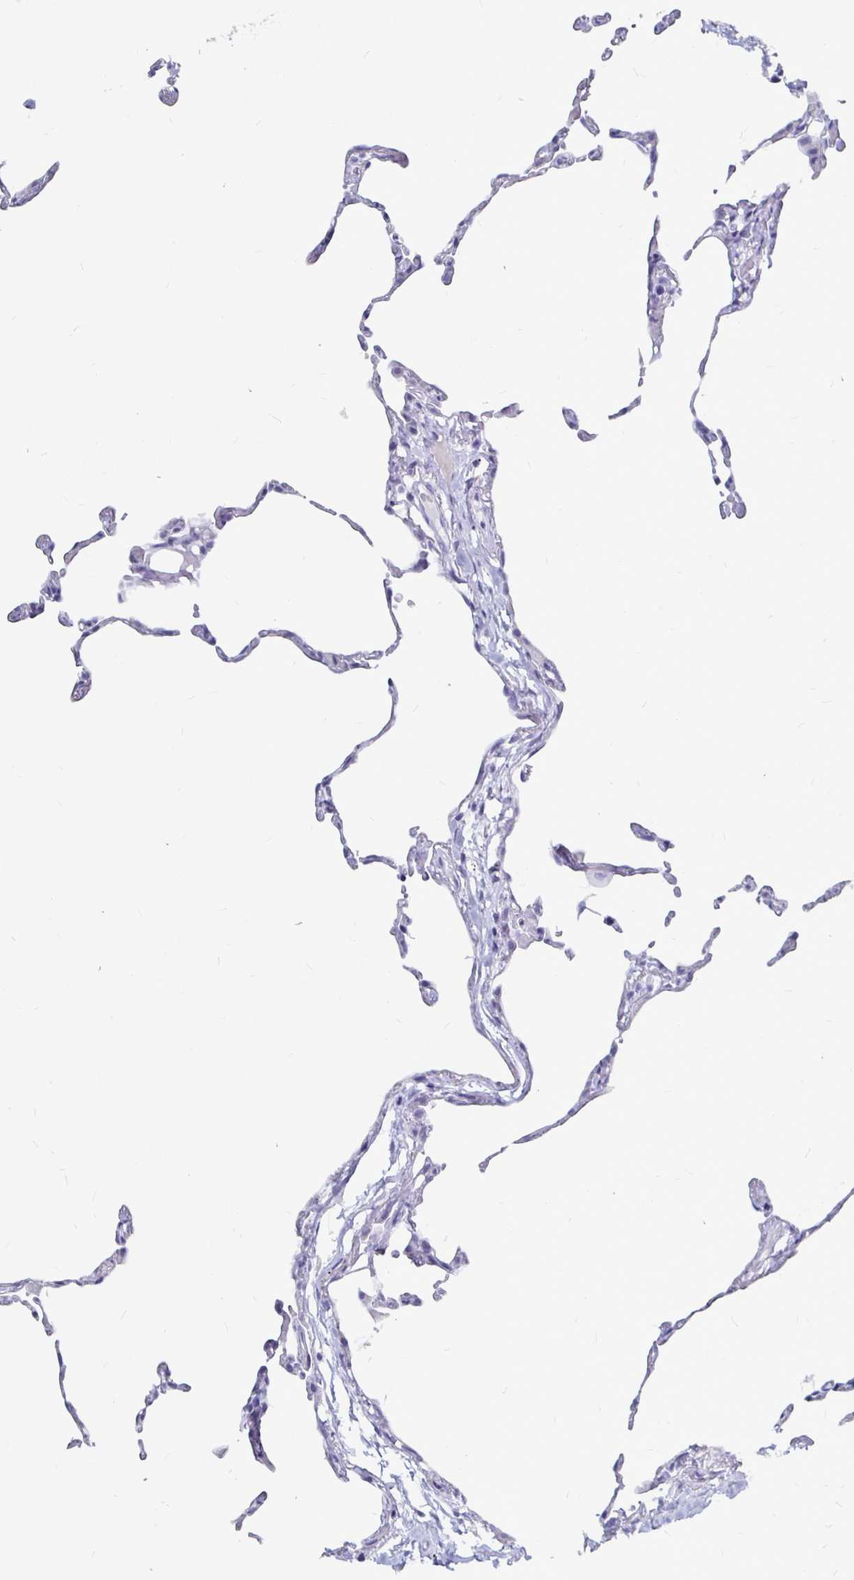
{"staining": {"intensity": "negative", "quantity": "none", "location": "none"}, "tissue": "lung", "cell_type": "Alveolar cells", "image_type": "normal", "snomed": [{"axis": "morphology", "description": "Normal tissue, NOS"}, {"axis": "topography", "description": "Lung"}], "caption": "Immunohistochemistry of unremarkable lung shows no positivity in alveolar cells. Brightfield microscopy of immunohistochemistry stained with DAB (3,3'-diaminobenzidine) (brown) and hematoxylin (blue), captured at high magnification.", "gene": "LUZP4", "patient": {"sex": "female", "age": 57}}